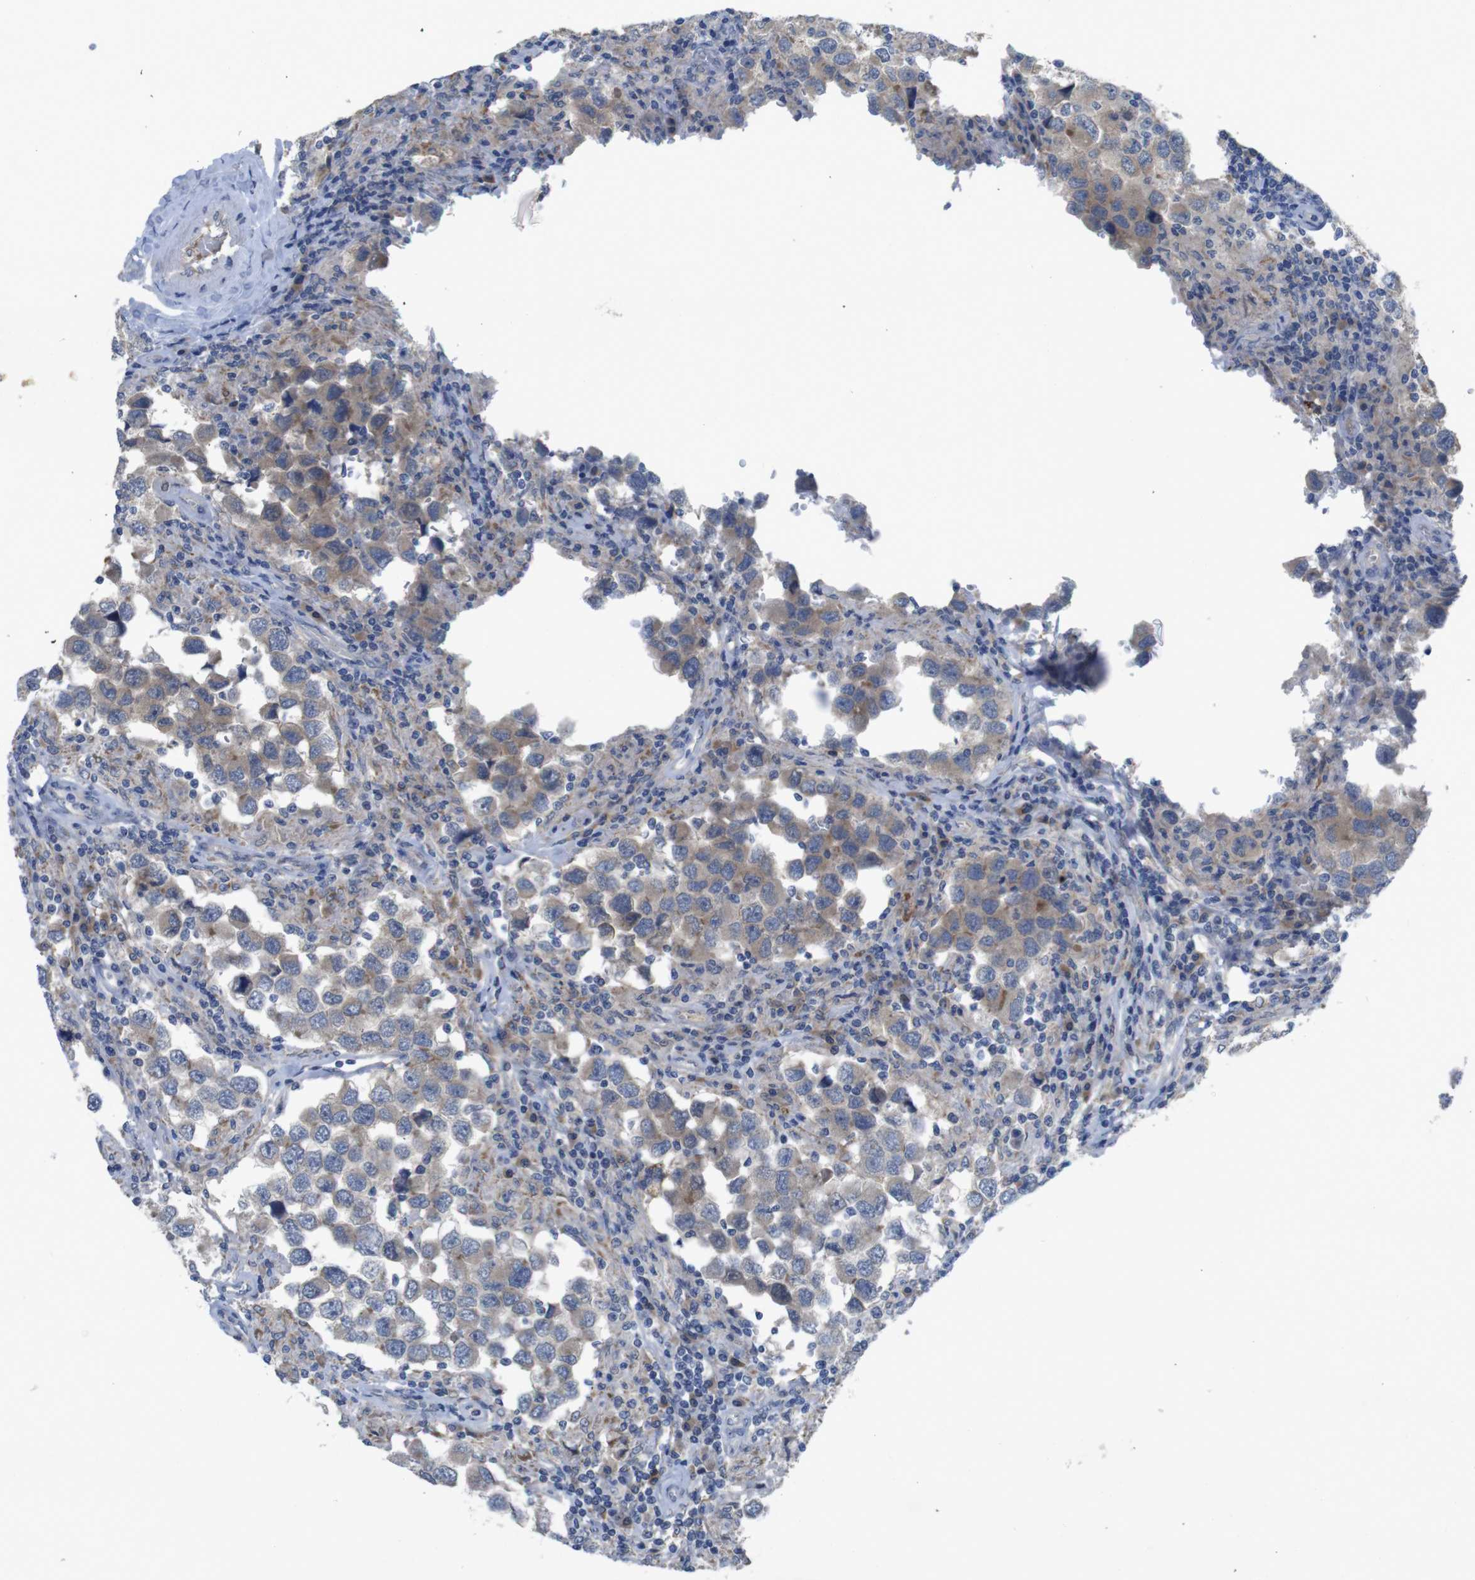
{"staining": {"intensity": "moderate", "quantity": "<25%", "location": "cytoplasmic/membranous"}, "tissue": "testis cancer", "cell_type": "Tumor cells", "image_type": "cancer", "snomed": [{"axis": "morphology", "description": "Carcinoma, Embryonal, NOS"}, {"axis": "topography", "description": "Testis"}], "caption": "This histopathology image shows IHC staining of testis cancer (embryonal carcinoma), with low moderate cytoplasmic/membranous expression in approximately <25% of tumor cells.", "gene": "BCAR3", "patient": {"sex": "male", "age": 21}}